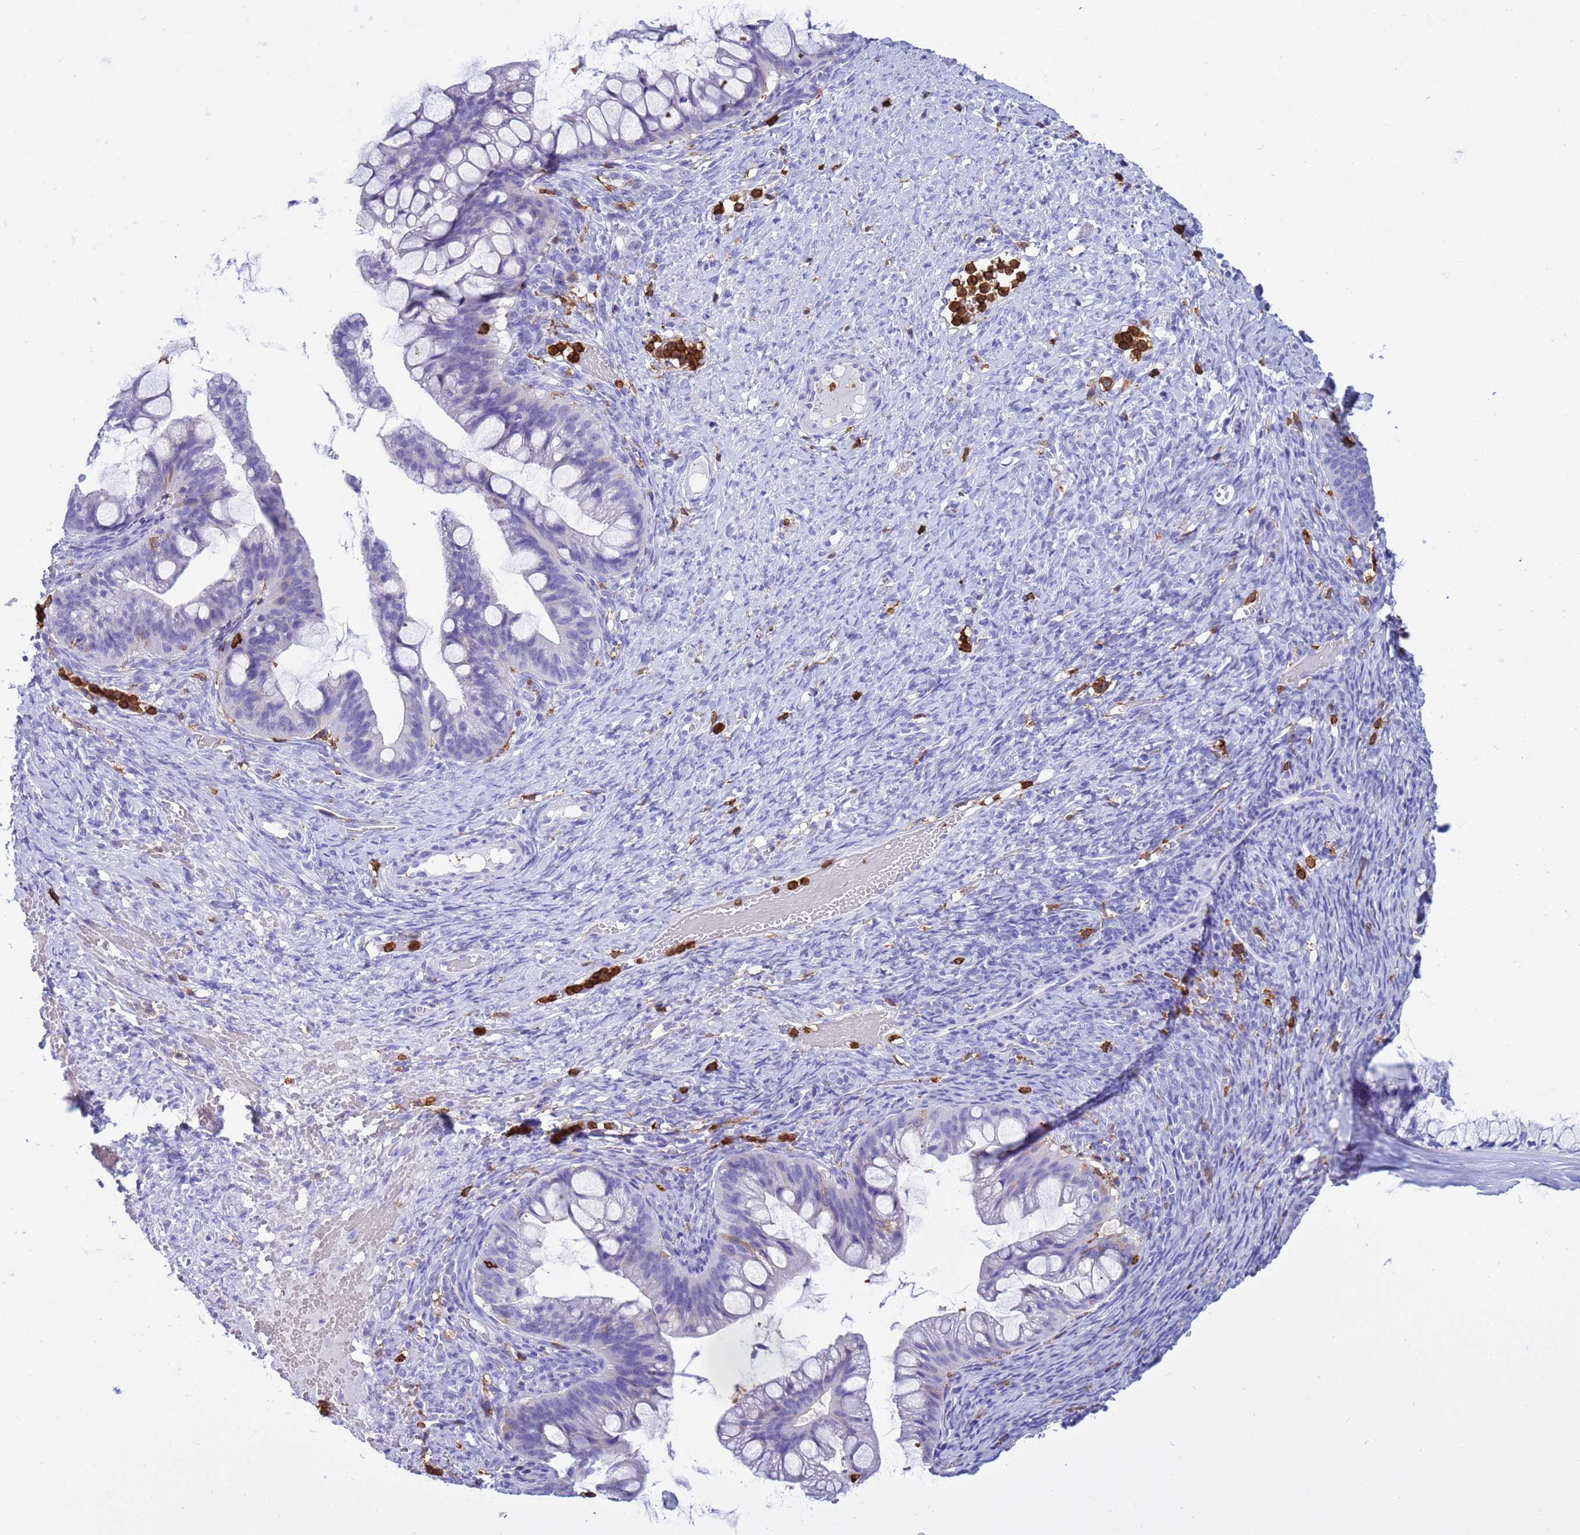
{"staining": {"intensity": "negative", "quantity": "none", "location": "none"}, "tissue": "ovarian cancer", "cell_type": "Tumor cells", "image_type": "cancer", "snomed": [{"axis": "morphology", "description": "Cystadenocarcinoma, mucinous, NOS"}, {"axis": "topography", "description": "Ovary"}], "caption": "This micrograph is of ovarian mucinous cystadenocarcinoma stained with immunohistochemistry (IHC) to label a protein in brown with the nuclei are counter-stained blue. There is no positivity in tumor cells. The staining is performed using DAB (3,3'-diaminobenzidine) brown chromogen with nuclei counter-stained in using hematoxylin.", "gene": "IRF5", "patient": {"sex": "female", "age": 73}}